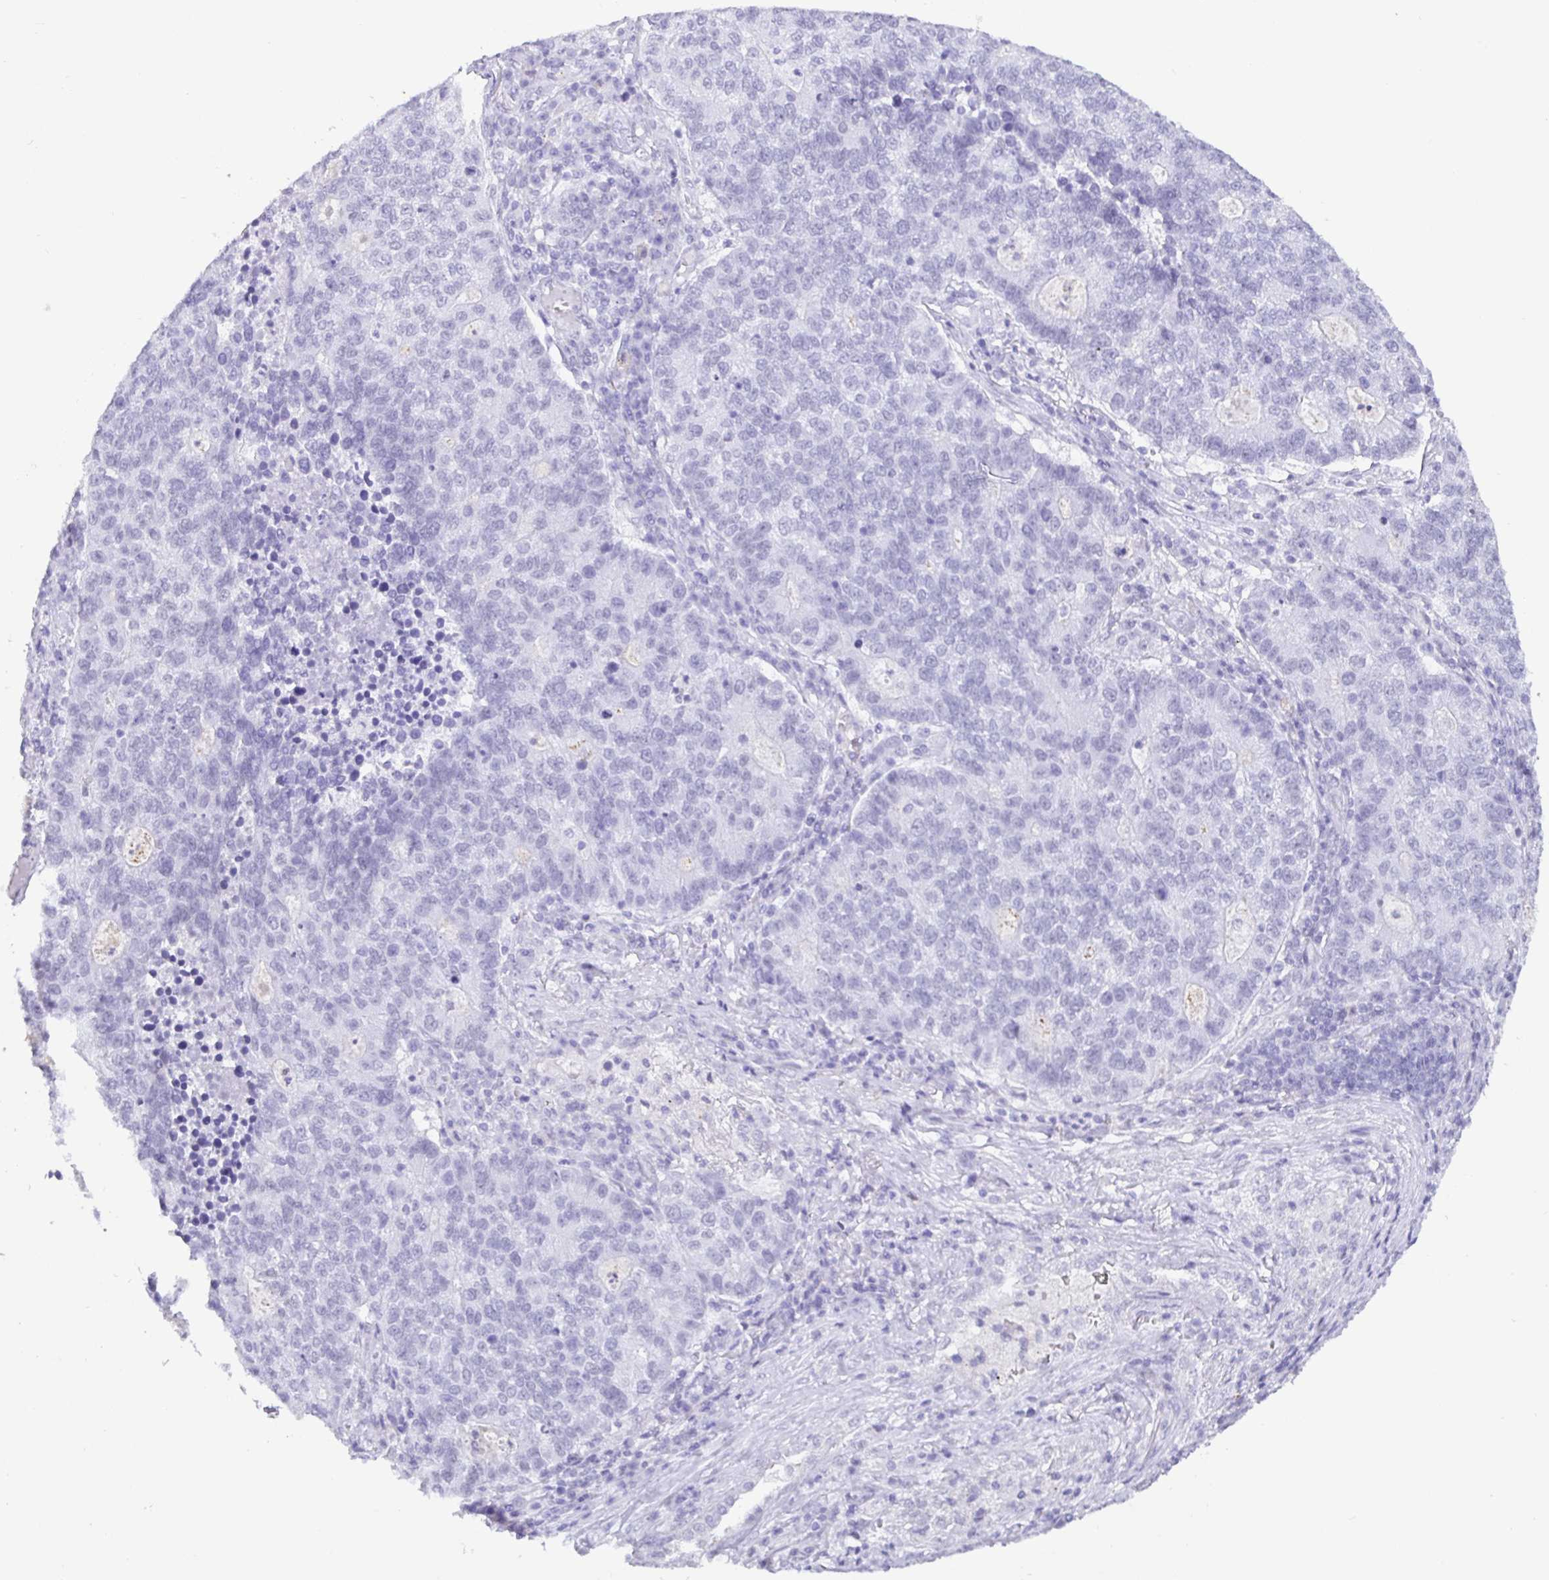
{"staining": {"intensity": "negative", "quantity": "none", "location": "none"}, "tissue": "lung cancer", "cell_type": "Tumor cells", "image_type": "cancer", "snomed": [{"axis": "morphology", "description": "Adenocarcinoma, NOS"}, {"axis": "topography", "description": "Lung"}], "caption": "Lung adenocarcinoma was stained to show a protein in brown. There is no significant positivity in tumor cells. (Stains: DAB (3,3'-diaminobenzidine) IHC with hematoxylin counter stain, Microscopy: brightfield microscopy at high magnification).", "gene": "NUP188", "patient": {"sex": "male", "age": 57}}